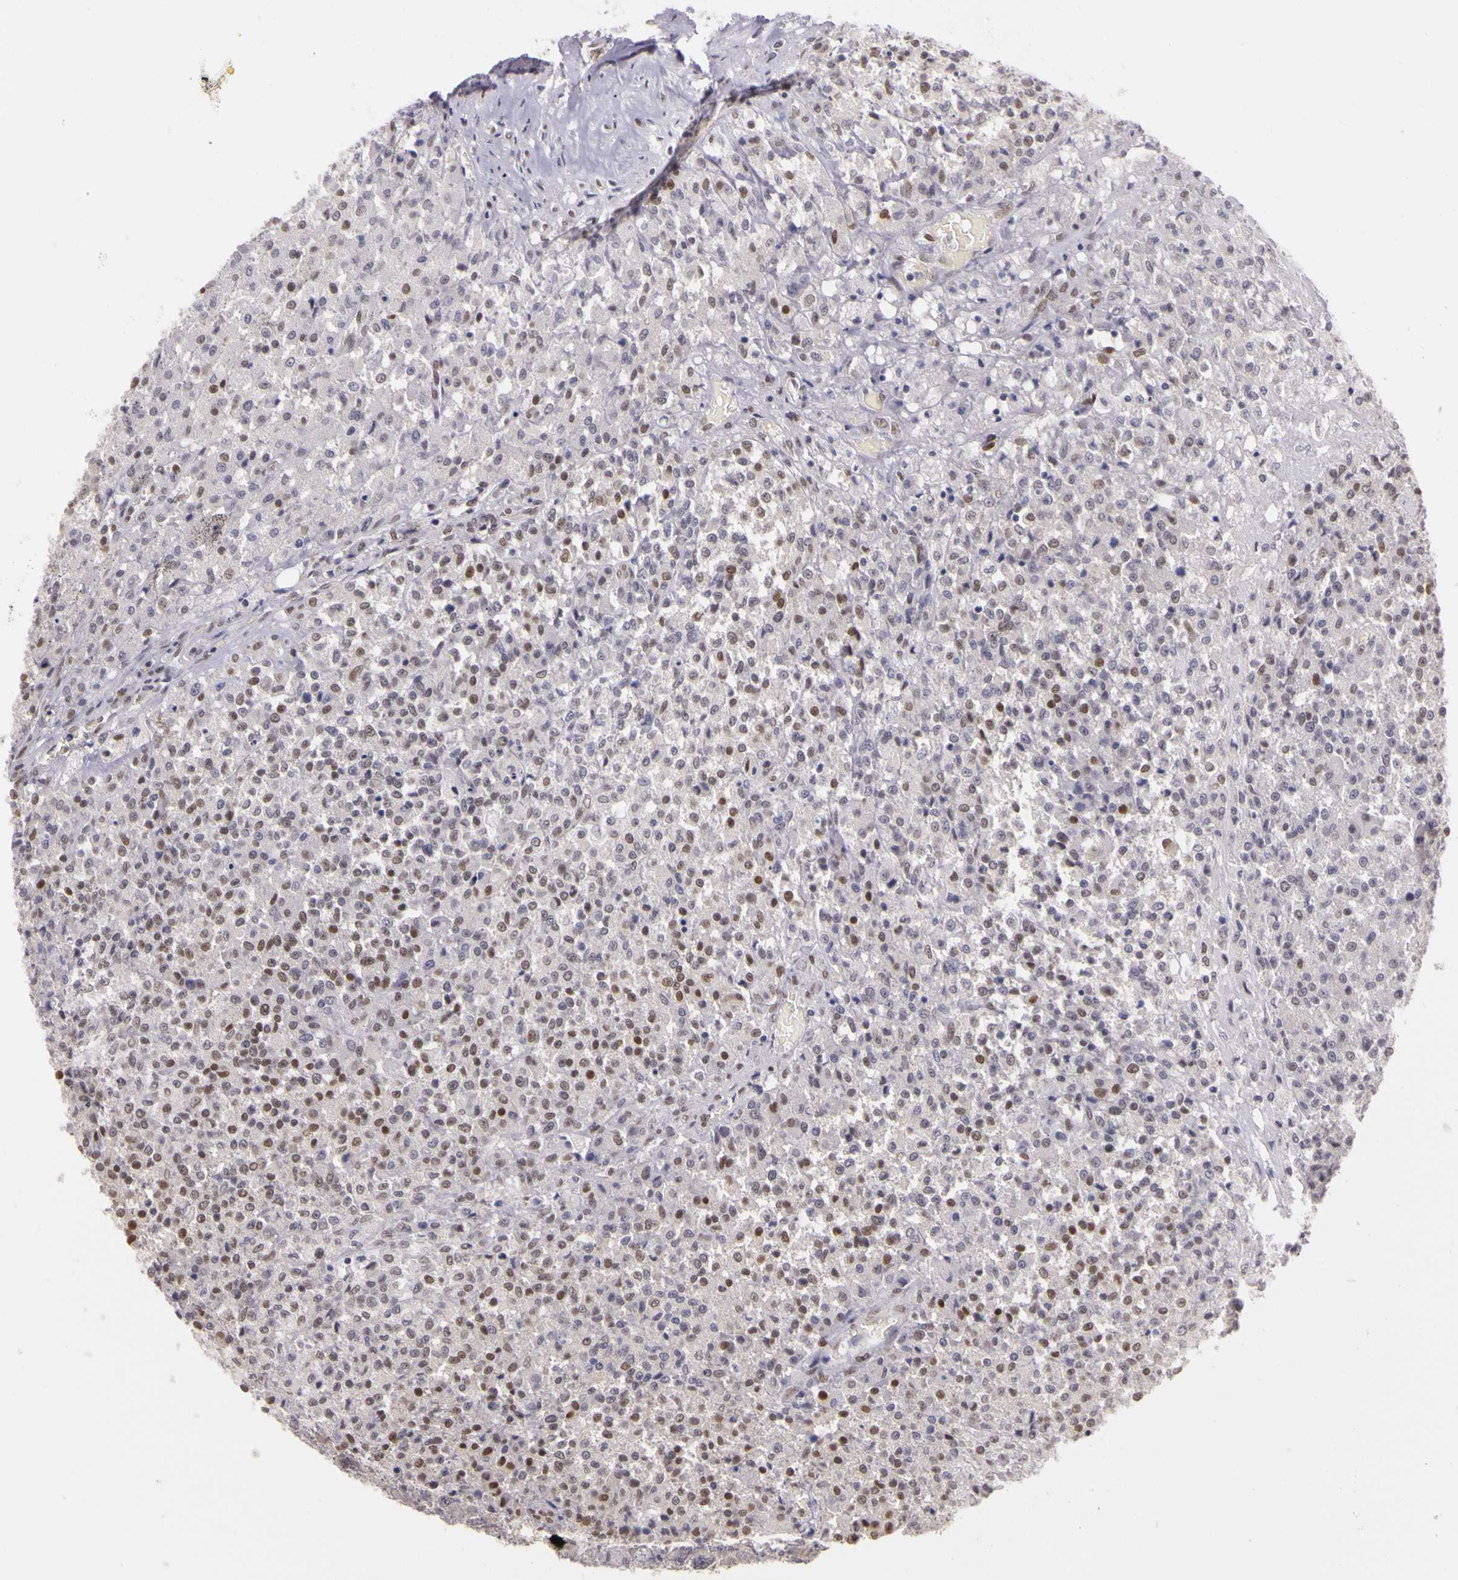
{"staining": {"intensity": "weak", "quantity": "25%-75%", "location": "nuclear"}, "tissue": "testis cancer", "cell_type": "Tumor cells", "image_type": "cancer", "snomed": [{"axis": "morphology", "description": "Seminoma, NOS"}, {"axis": "topography", "description": "Testis"}], "caption": "Protein expression analysis of testis cancer (seminoma) reveals weak nuclear positivity in about 25%-75% of tumor cells.", "gene": "WDR13", "patient": {"sex": "male", "age": 59}}